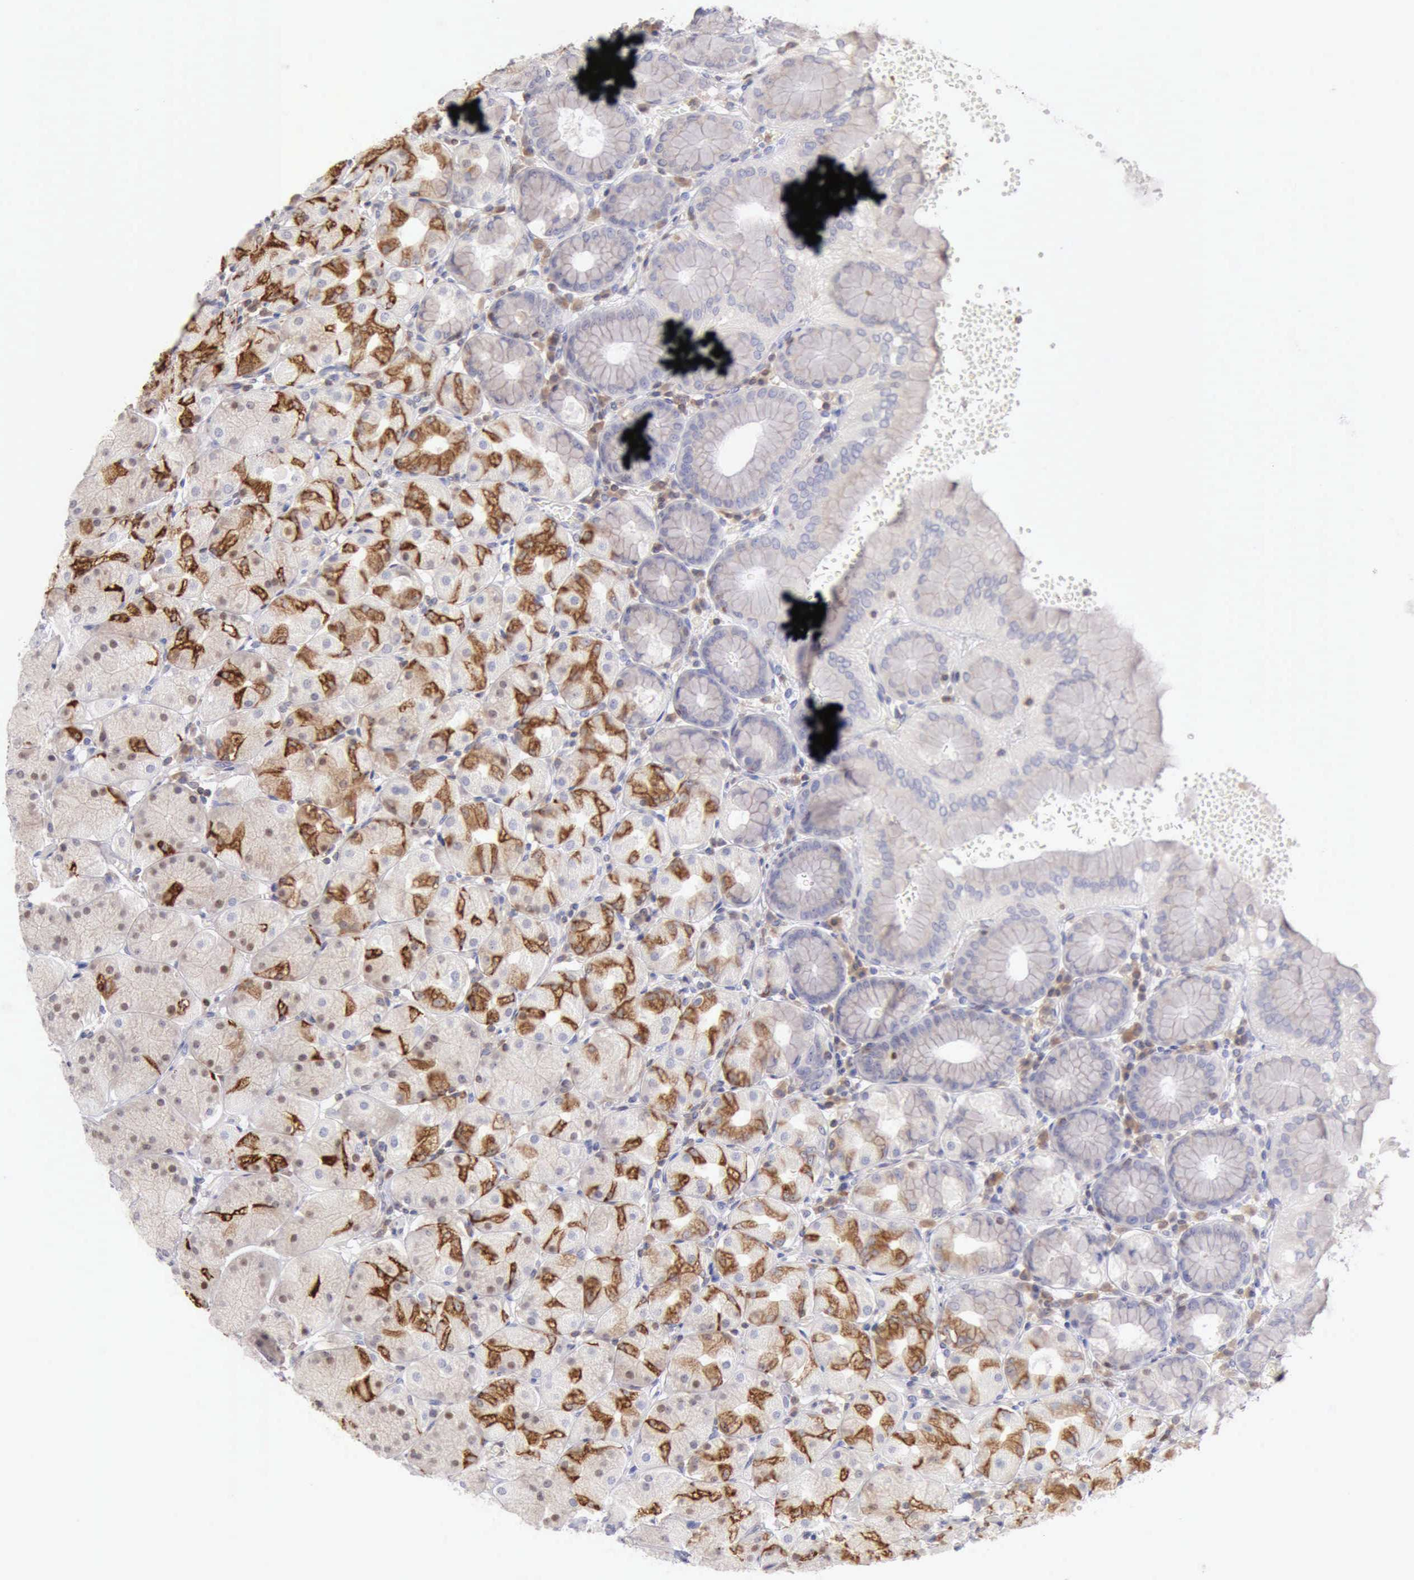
{"staining": {"intensity": "moderate", "quantity": "25%-75%", "location": "cytoplasmic/membranous,nuclear"}, "tissue": "stomach", "cell_type": "Glandular cells", "image_type": "normal", "snomed": [{"axis": "morphology", "description": "Normal tissue, NOS"}, {"axis": "topography", "description": "Stomach, upper"}, {"axis": "topography", "description": "Stomach"}], "caption": "Glandular cells exhibit medium levels of moderate cytoplasmic/membranous,nuclear staining in approximately 25%-75% of cells in unremarkable stomach. The protein is shown in brown color, while the nuclei are stained blue.", "gene": "SASH3", "patient": {"sex": "male", "age": 76}}